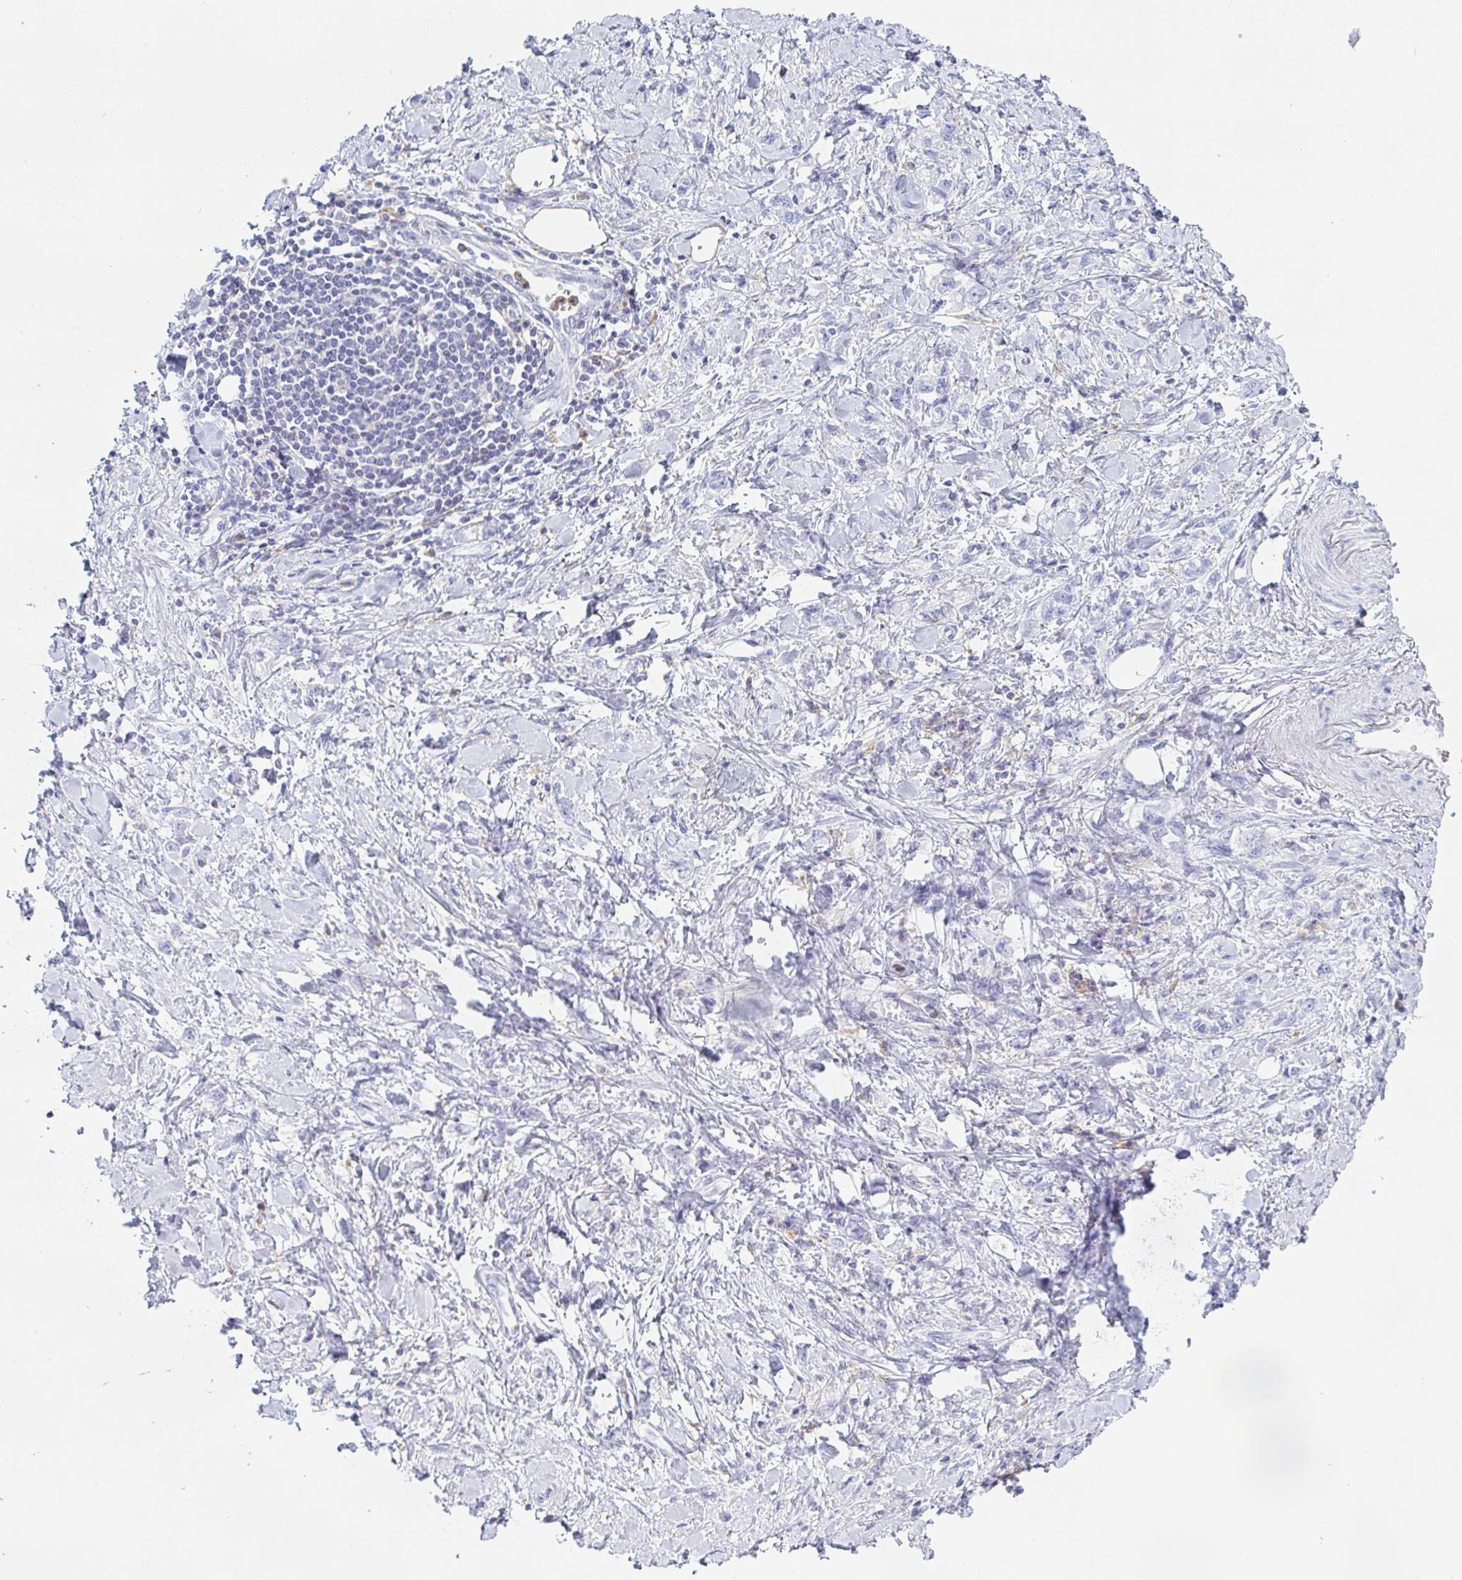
{"staining": {"intensity": "negative", "quantity": "none", "location": "none"}, "tissue": "stomach cancer", "cell_type": "Tumor cells", "image_type": "cancer", "snomed": [{"axis": "morphology", "description": "Adenocarcinoma, NOS"}, {"axis": "topography", "description": "Stomach"}], "caption": "Immunohistochemistry histopathology image of stomach cancer stained for a protein (brown), which reveals no staining in tumor cells.", "gene": "MYO1F", "patient": {"sex": "female", "age": 76}}